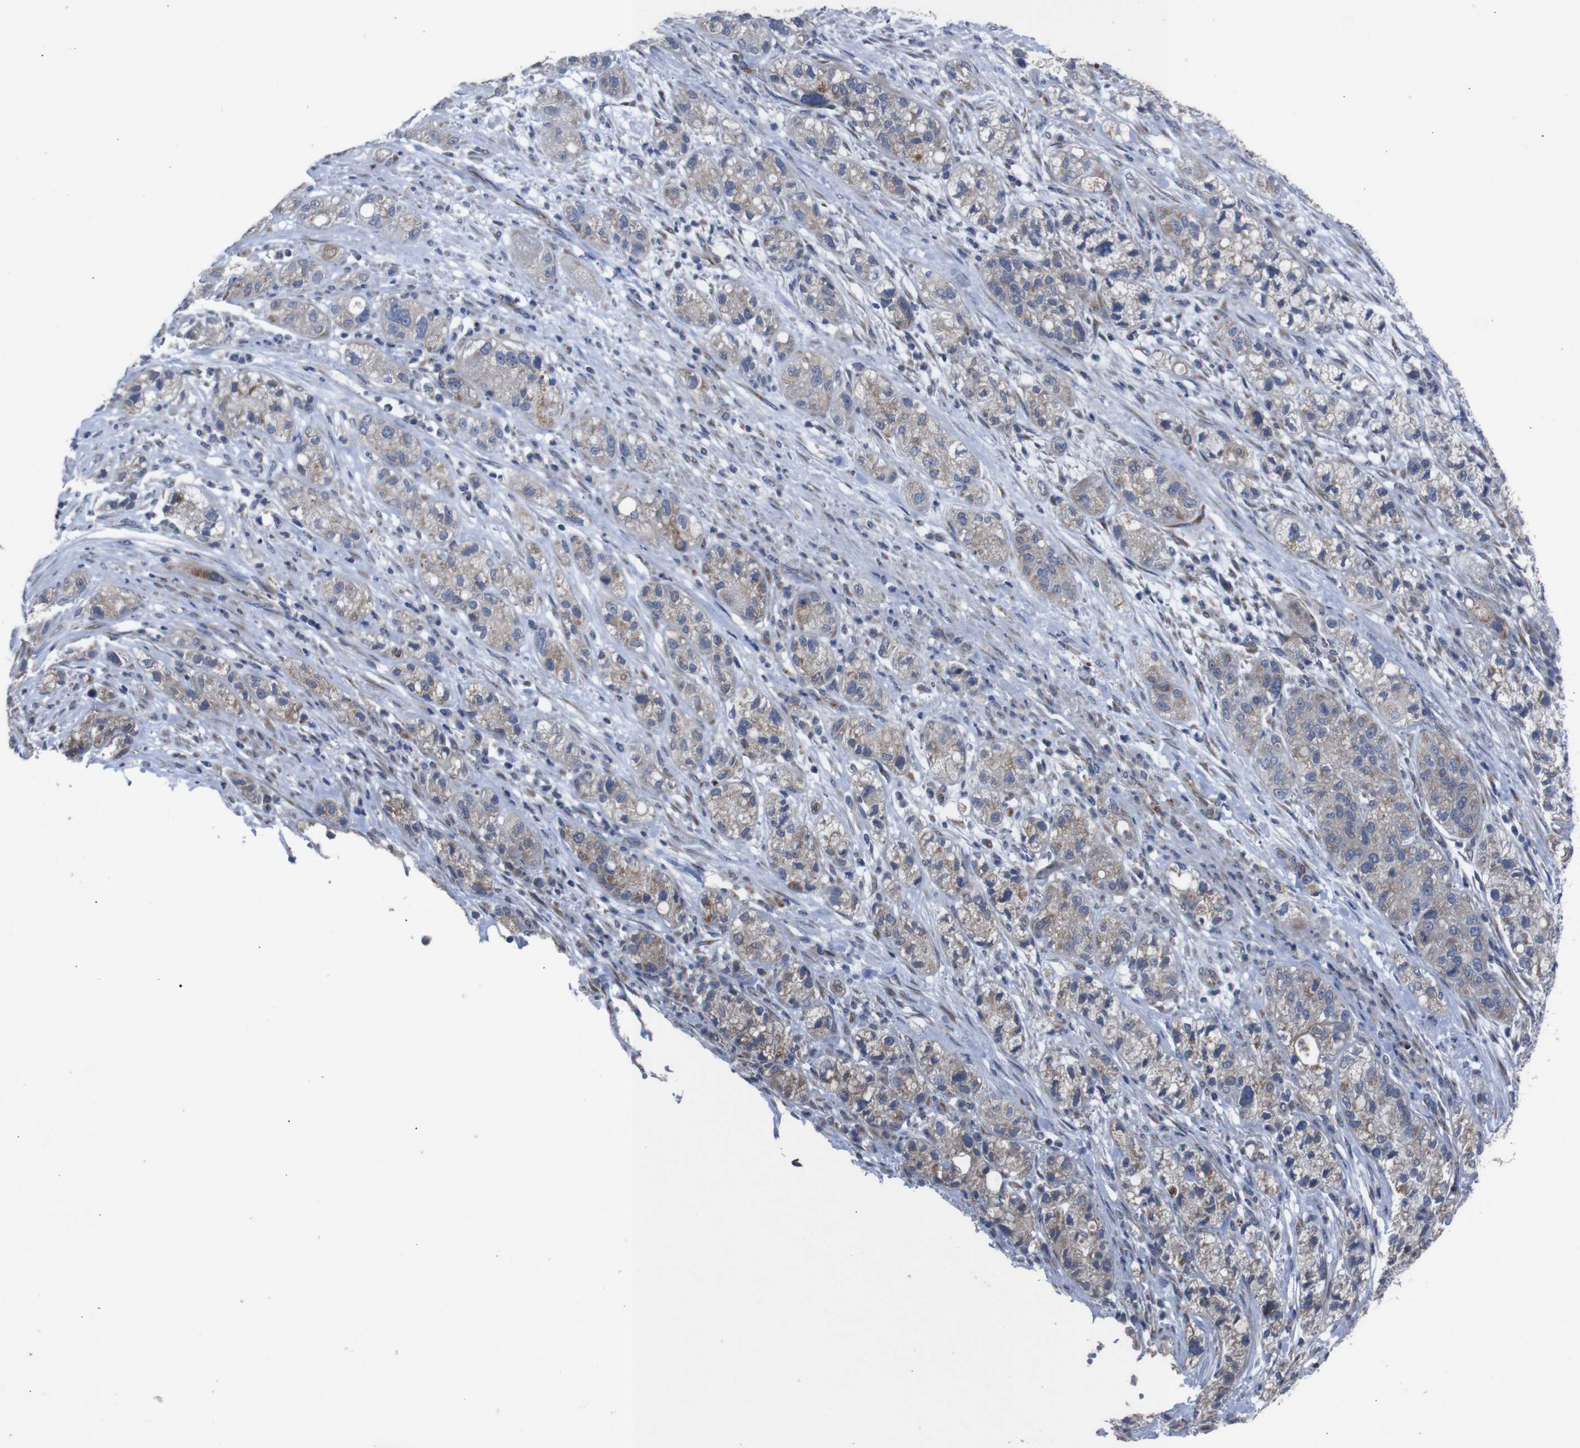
{"staining": {"intensity": "negative", "quantity": "none", "location": "none"}, "tissue": "pancreatic cancer", "cell_type": "Tumor cells", "image_type": "cancer", "snomed": [{"axis": "morphology", "description": "Adenocarcinoma, NOS"}, {"axis": "topography", "description": "Pancreas"}], "caption": "High power microscopy photomicrograph of an immunohistochemistry histopathology image of pancreatic adenocarcinoma, revealing no significant staining in tumor cells. (Immunohistochemistry (ihc), brightfield microscopy, high magnification).", "gene": "CHST10", "patient": {"sex": "female", "age": 78}}